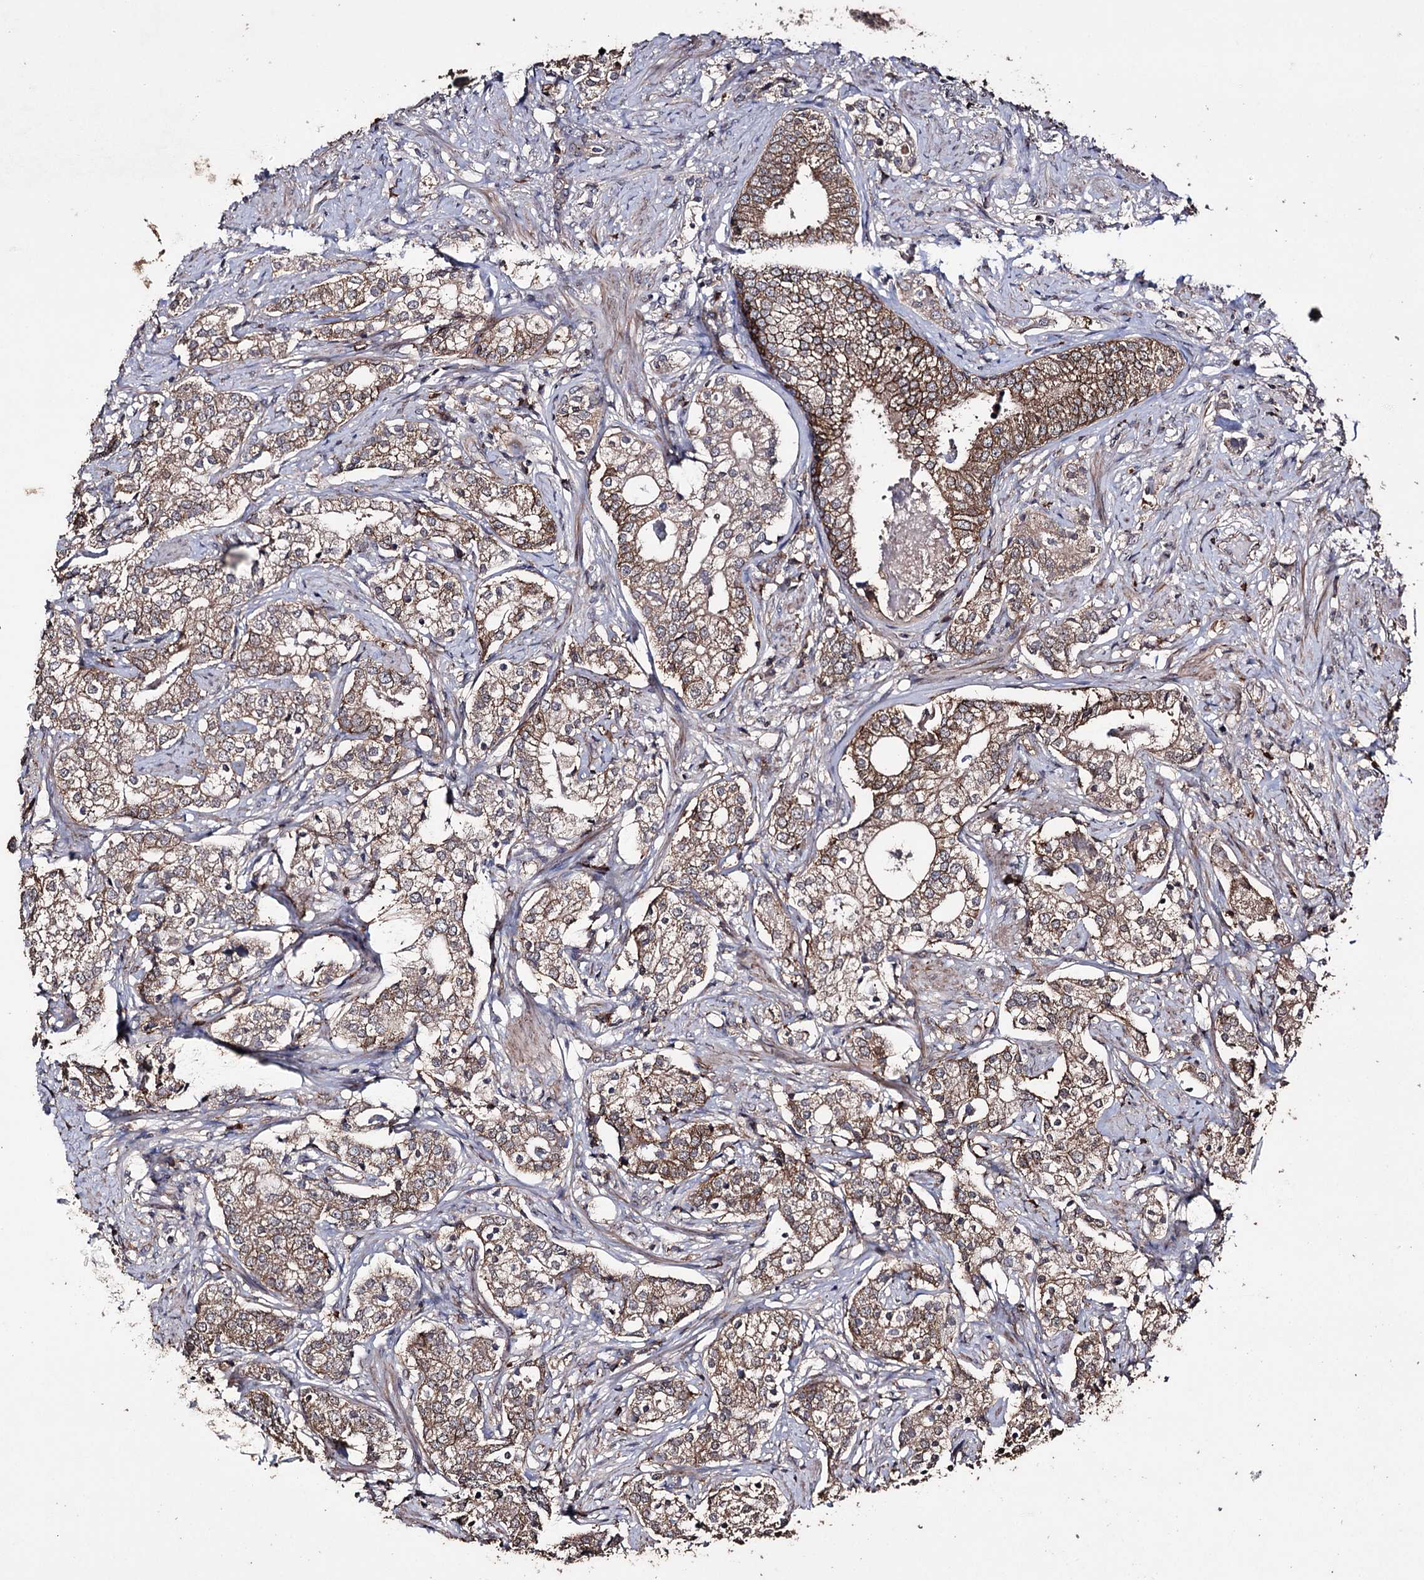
{"staining": {"intensity": "weak", "quantity": ">75%", "location": "cytoplasmic/membranous"}, "tissue": "prostate cancer", "cell_type": "Tumor cells", "image_type": "cancer", "snomed": [{"axis": "morphology", "description": "Adenocarcinoma, High grade"}, {"axis": "topography", "description": "Prostate"}], "caption": "Approximately >75% of tumor cells in prostate high-grade adenocarcinoma exhibit weak cytoplasmic/membranous protein expression as visualized by brown immunohistochemical staining.", "gene": "ZNF662", "patient": {"sex": "male", "age": 69}}